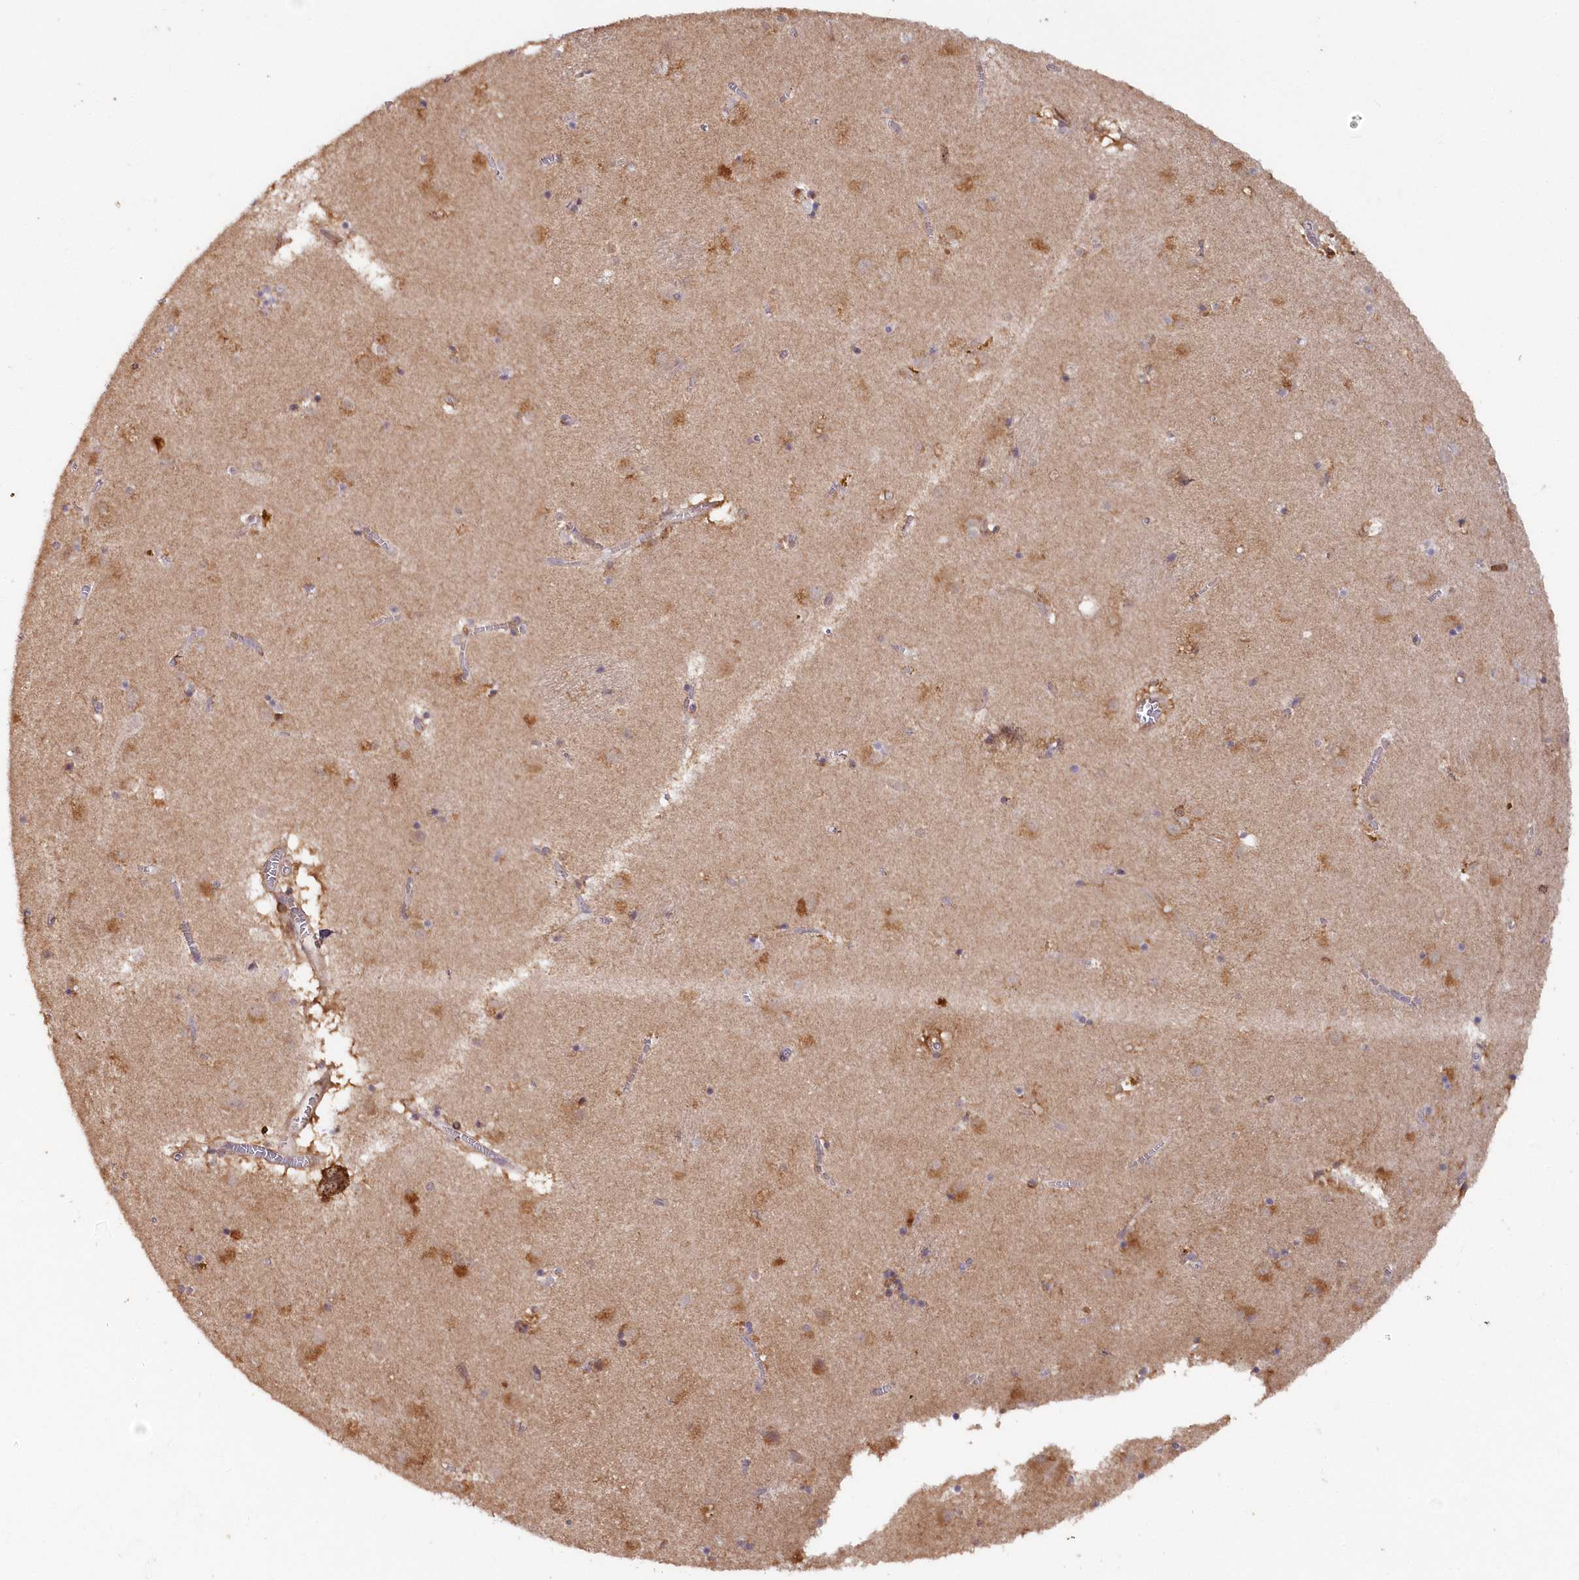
{"staining": {"intensity": "weak", "quantity": "25%-75%", "location": "cytoplasmic/membranous"}, "tissue": "caudate", "cell_type": "Glial cells", "image_type": "normal", "snomed": [{"axis": "morphology", "description": "Normal tissue, NOS"}, {"axis": "topography", "description": "Lateral ventricle wall"}], "caption": "Immunohistochemistry (DAB (3,3'-diaminobenzidine)) staining of benign caudate demonstrates weak cytoplasmic/membranous protein staining in approximately 25%-75% of glial cells.", "gene": "SNED1", "patient": {"sex": "male", "age": 70}}